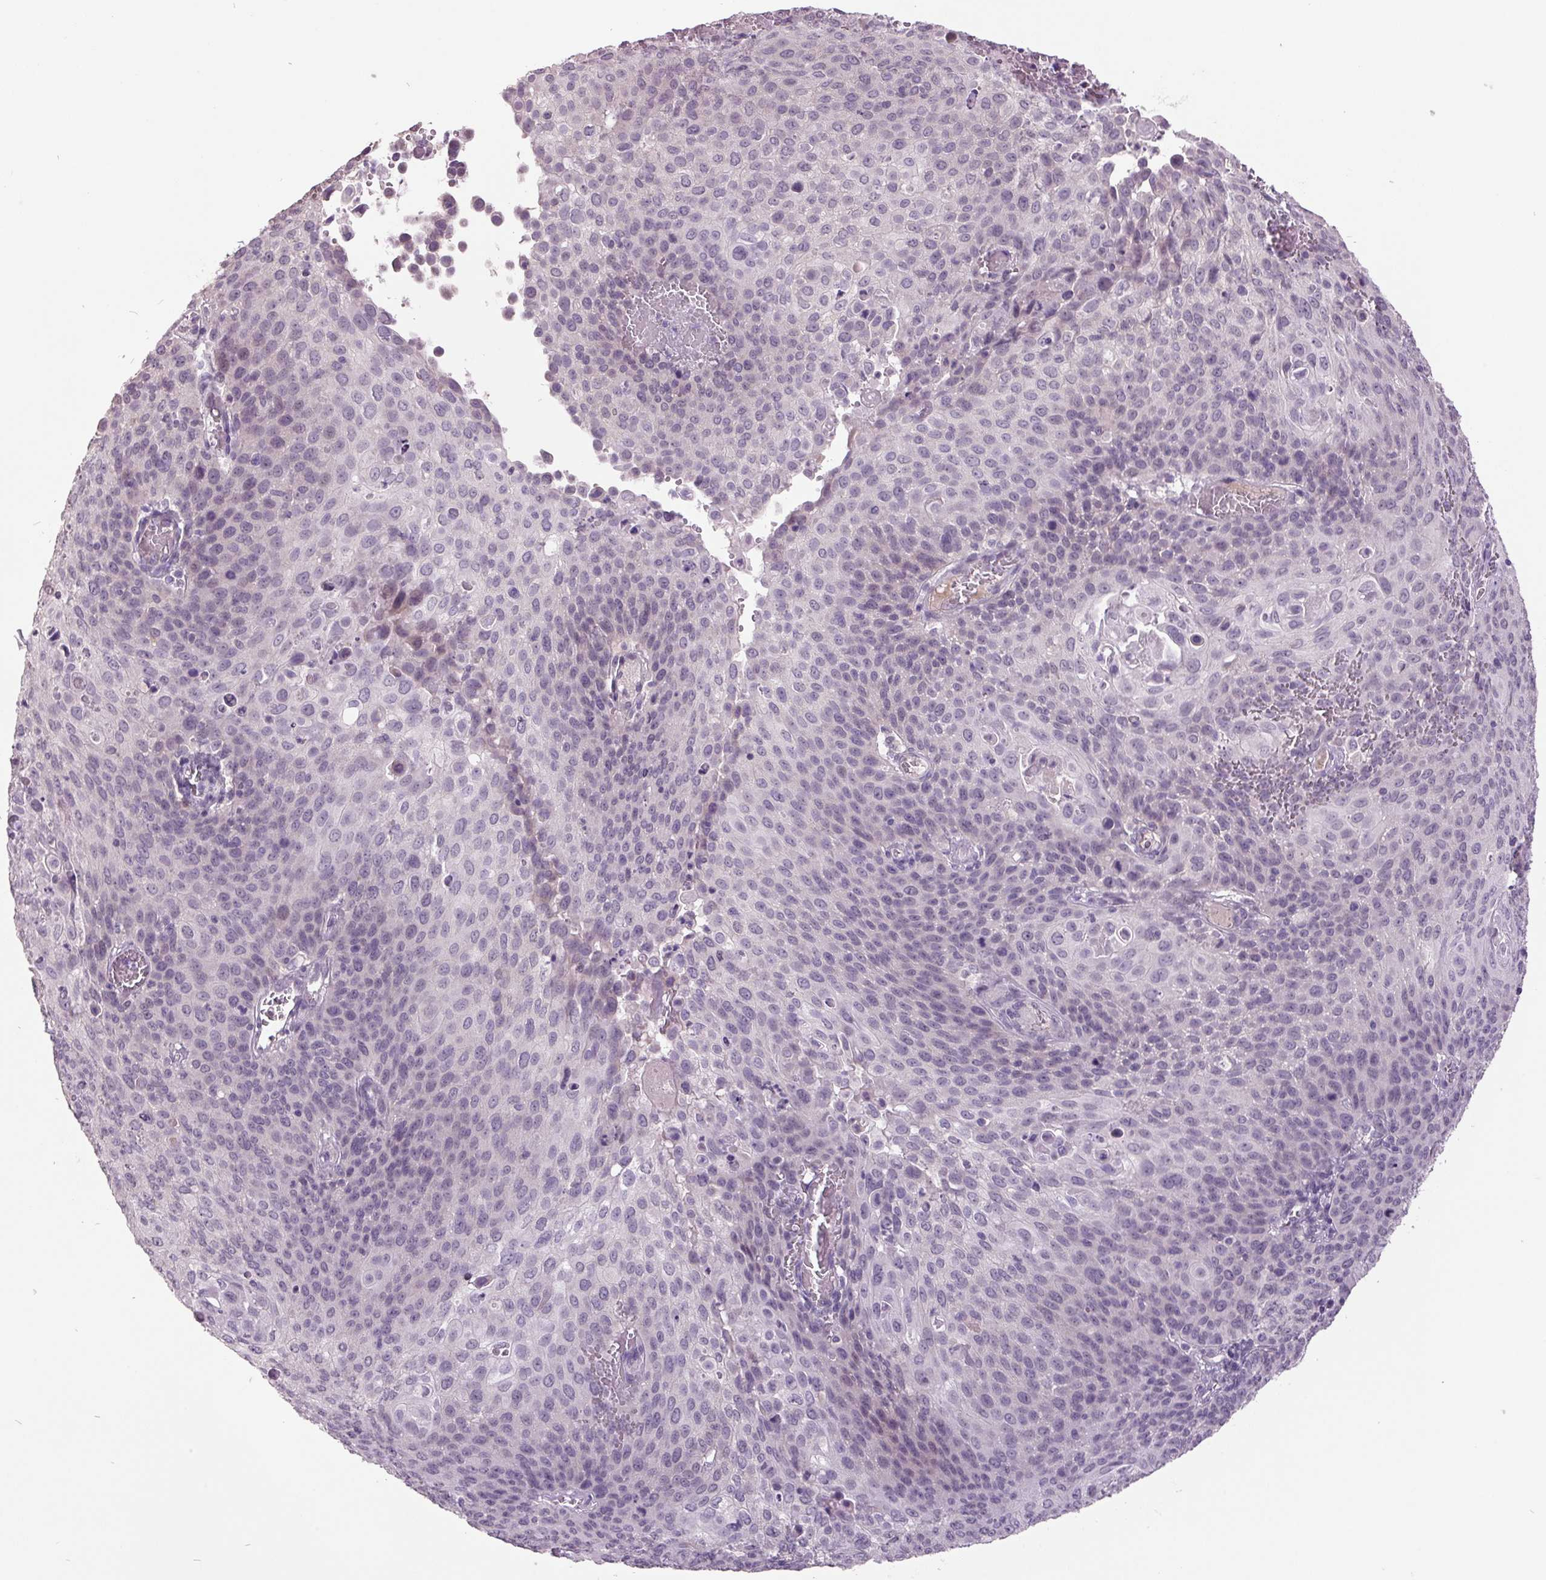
{"staining": {"intensity": "negative", "quantity": "none", "location": "none"}, "tissue": "cervical cancer", "cell_type": "Tumor cells", "image_type": "cancer", "snomed": [{"axis": "morphology", "description": "Squamous cell carcinoma, NOS"}, {"axis": "topography", "description": "Cervix"}], "caption": "There is no significant positivity in tumor cells of cervical squamous cell carcinoma. (DAB IHC with hematoxylin counter stain).", "gene": "C2orf16", "patient": {"sex": "female", "age": 65}}